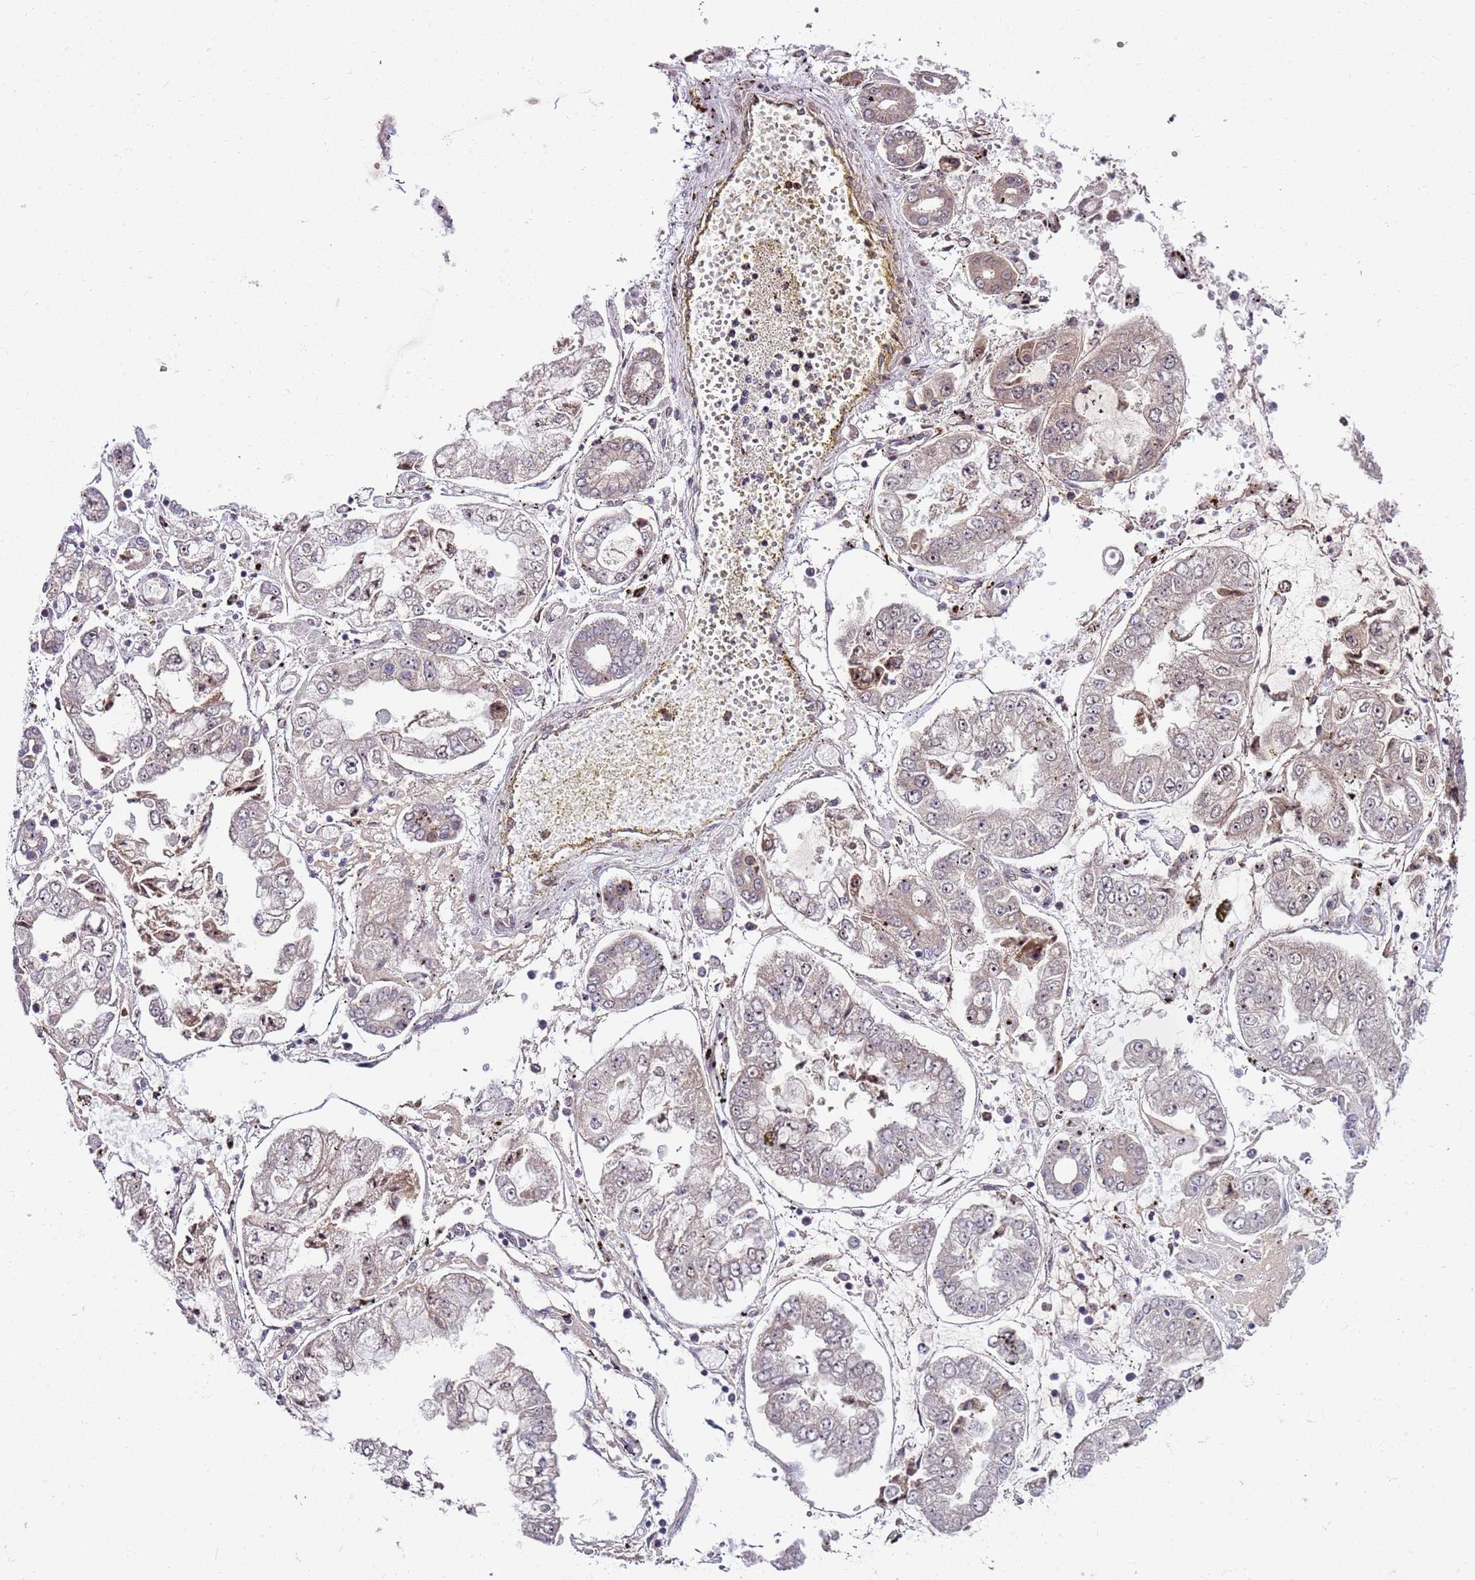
{"staining": {"intensity": "weak", "quantity": "25%-75%", "location": "cytoplasmic/membranous"}, "tissue": "stomach cancer", "cell_type": "Tumor cells", "image_type": "cancer", "snomed": [{"axis": "morphology", "description": "Adenocarcinoma, NOS"}, {"axis": "topography", "description": "Stomach"}], "caption": "Human stomach adenocarcinoma stained with a brown dye exhibits weak cytoplasmic/membranous positive positivity in approximately 25%-75% of tumor cells.", "gene": "FBXL22", "patient": {"sex": "male", "age": 76}}